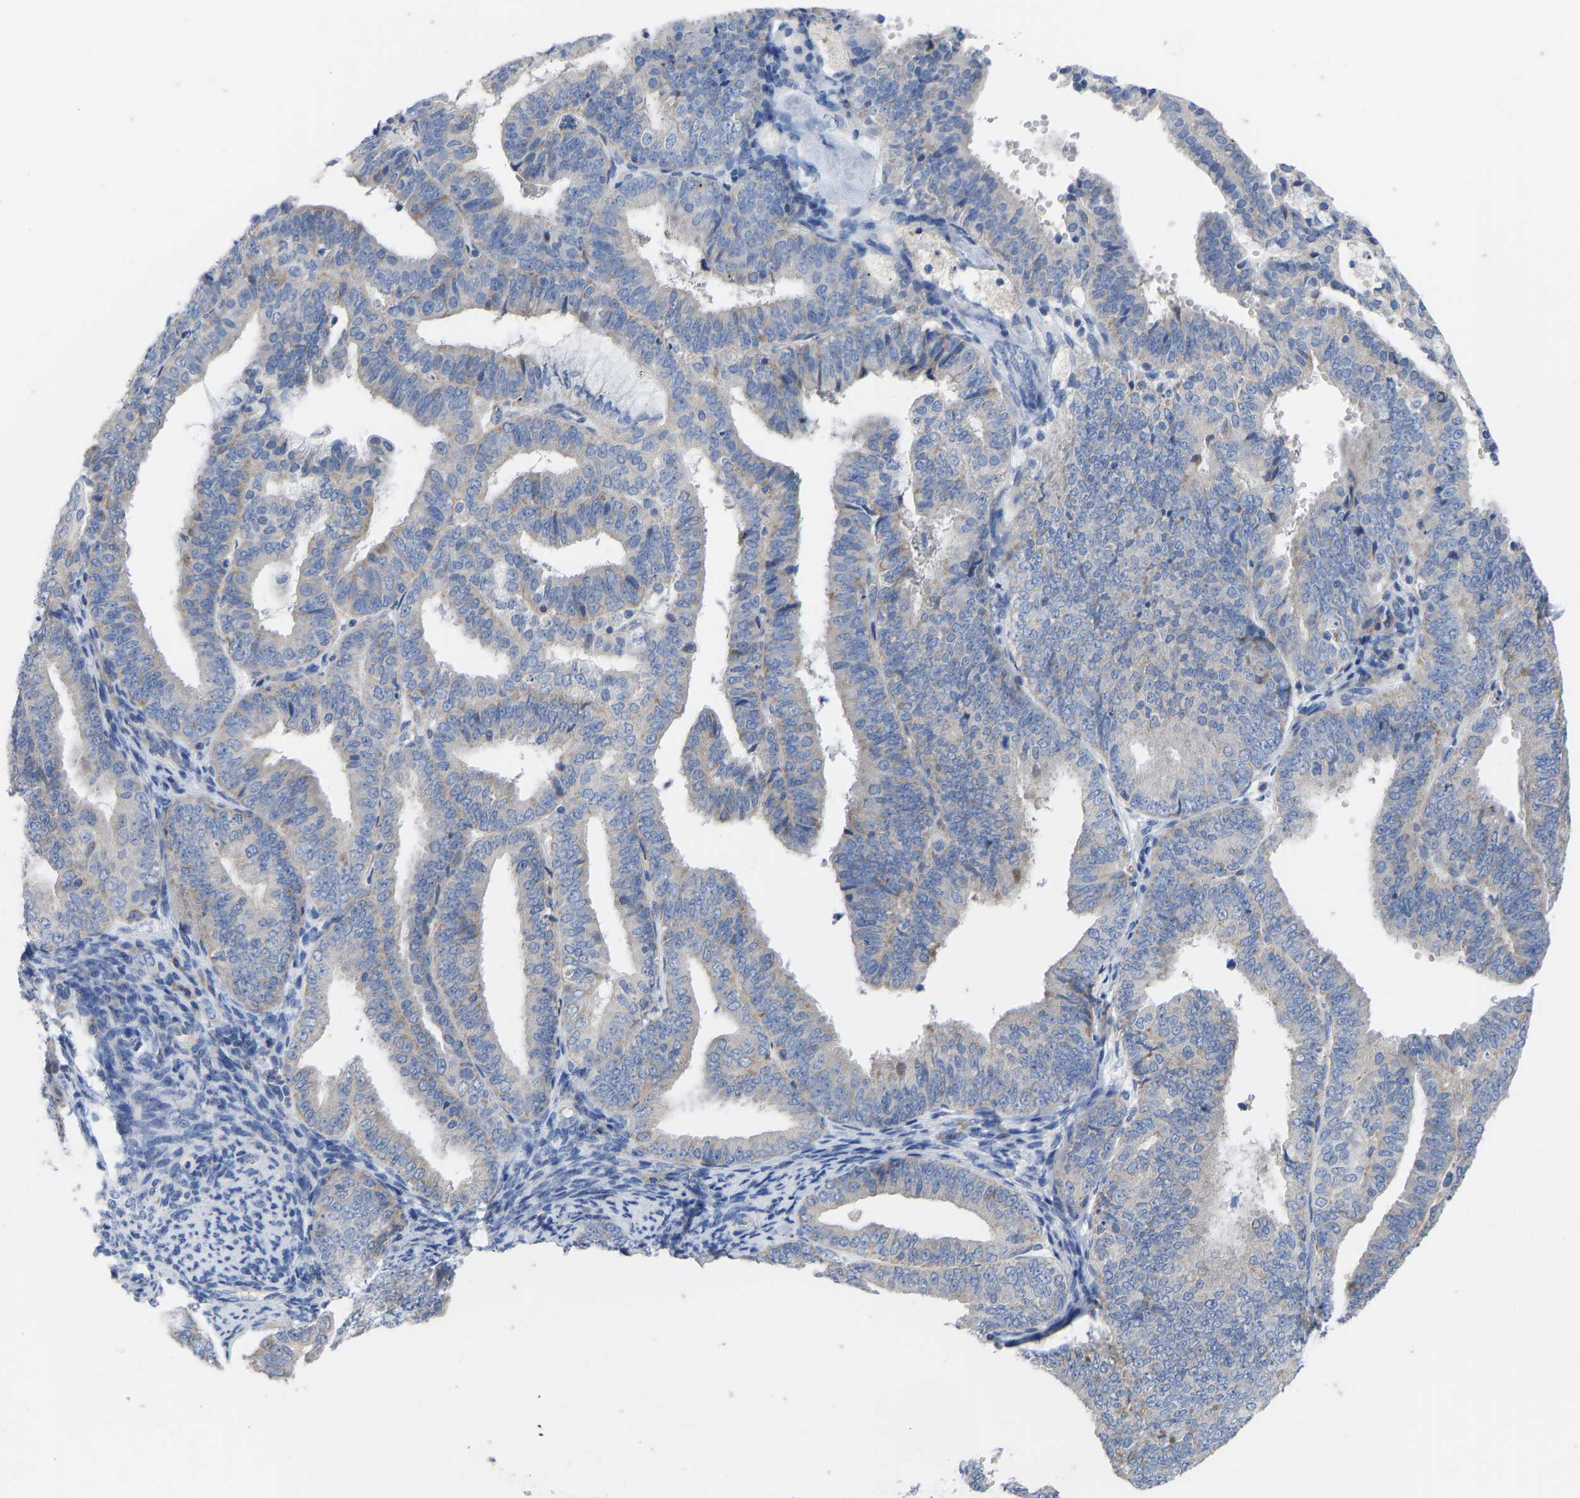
{"staining": {"intensity": "weak", "quantity": "<25%", "location": "cytoplasmic/membranous"}, "tissue": "endometrial cancer", "cell_type": "Tumor cells", "image_type": "cancer", "snomed": [{"axis": "morphology", "description": "Adenocarcinoma, NOS"}, {"axis": "topography", "description": "Endometrium"}], "caption": "There is no significant expression in tumor cells of endometrial cancer. (DAB (3,3'-diaminobenzidine) immunohistochemistry (IHC), high magnification).", "gene": "OLIG2", "patient": {"sex": "female", "age": 63}}